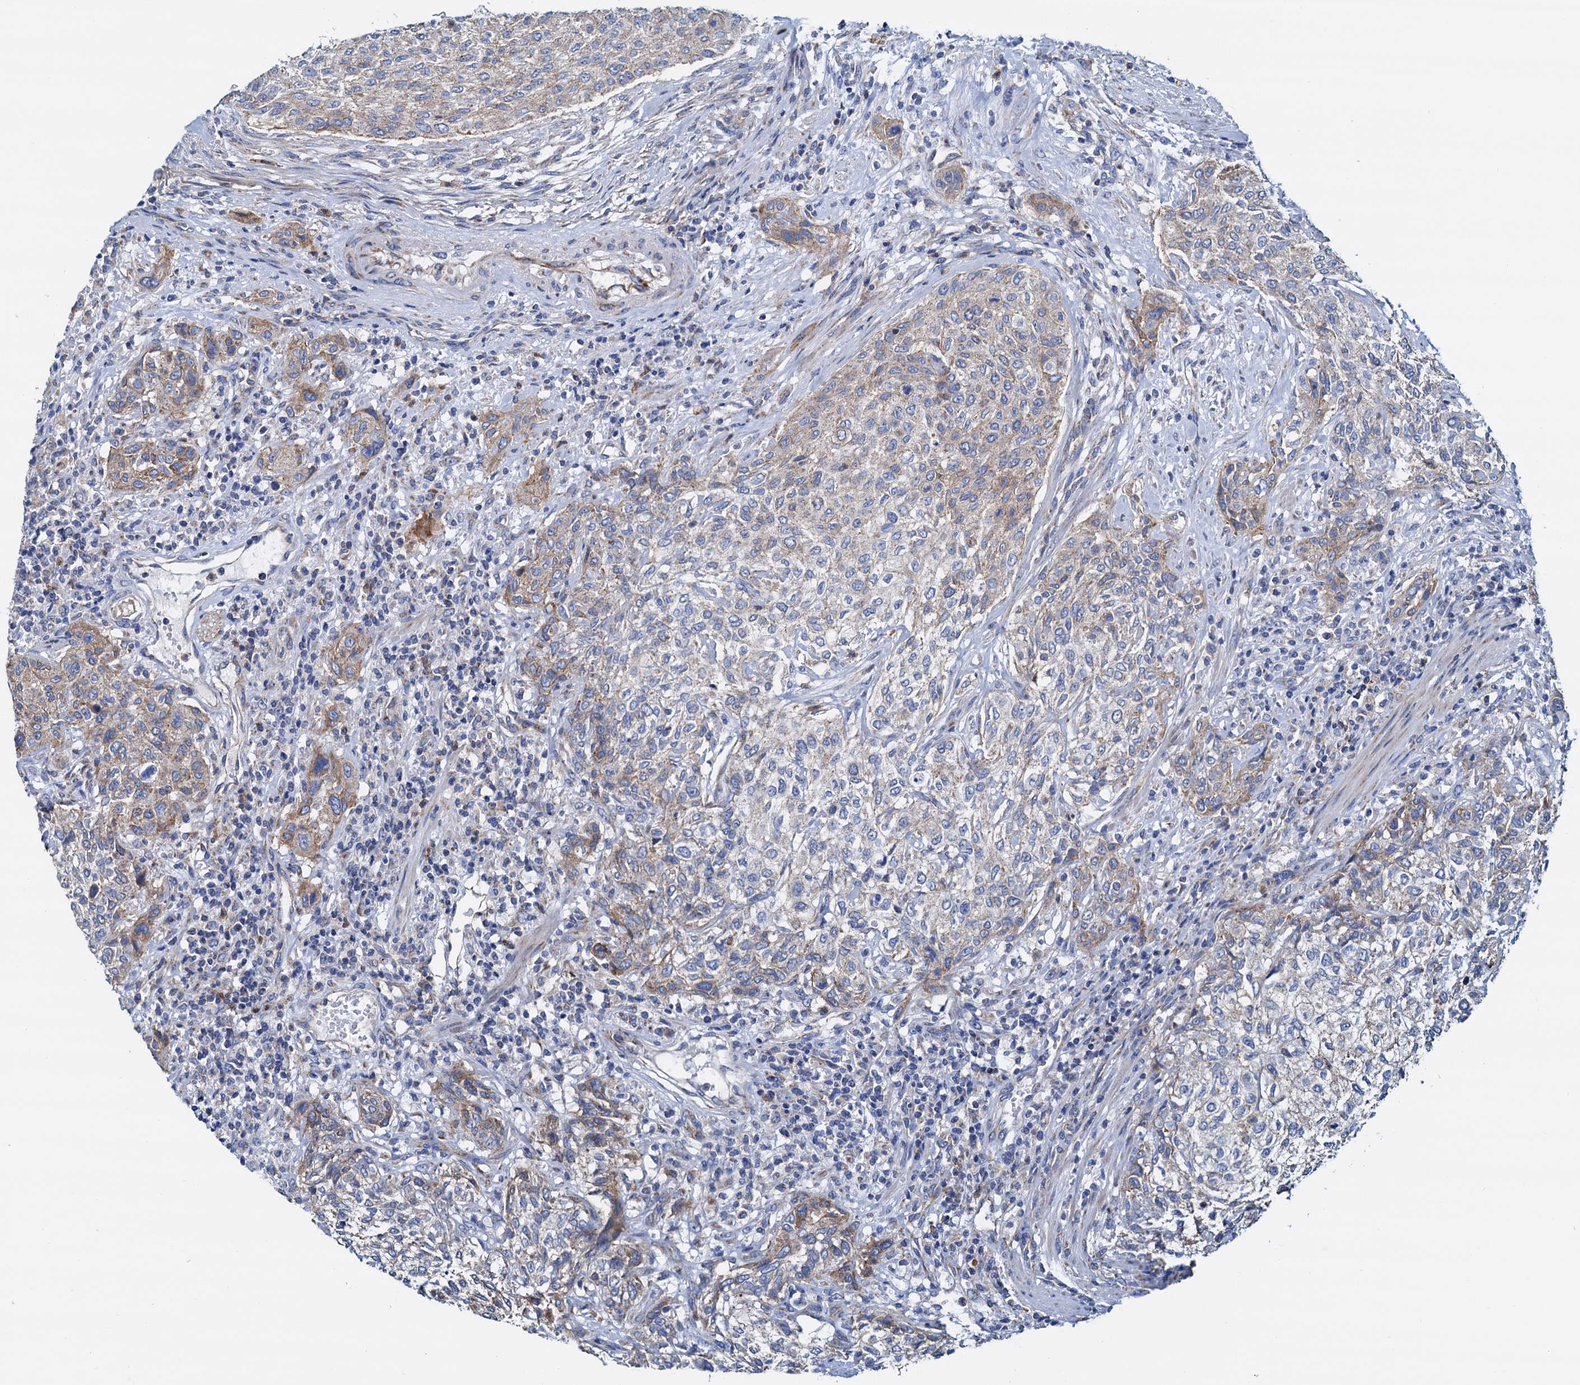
{"staining": {"intensity": "weak", "quantity": "25%-75%", "location": "cytoplasmic/membranous"}, "tissue": "urothelial cancer", "cell_type": "Tumor cells", "image_type": "cancer", "snomed": [{"axis": "morphology", "description": "Normal tissue, NOS"}, {"axis": "morphology", "description": "Urothelial carcinoma, NOS"}, {"axis": "topography", "description": "Urinary bladder"}, {"axis": "topography", "description": "Peripheral nerve tissue"}], "caption": "Protein expression analysis of urothelial cancer exhibits weak cytoplasmic/membranous expression in about 25%-75% of tumor cells.", "gene": "RASSF9", "patient": {"sex": "male", "age": 35}}